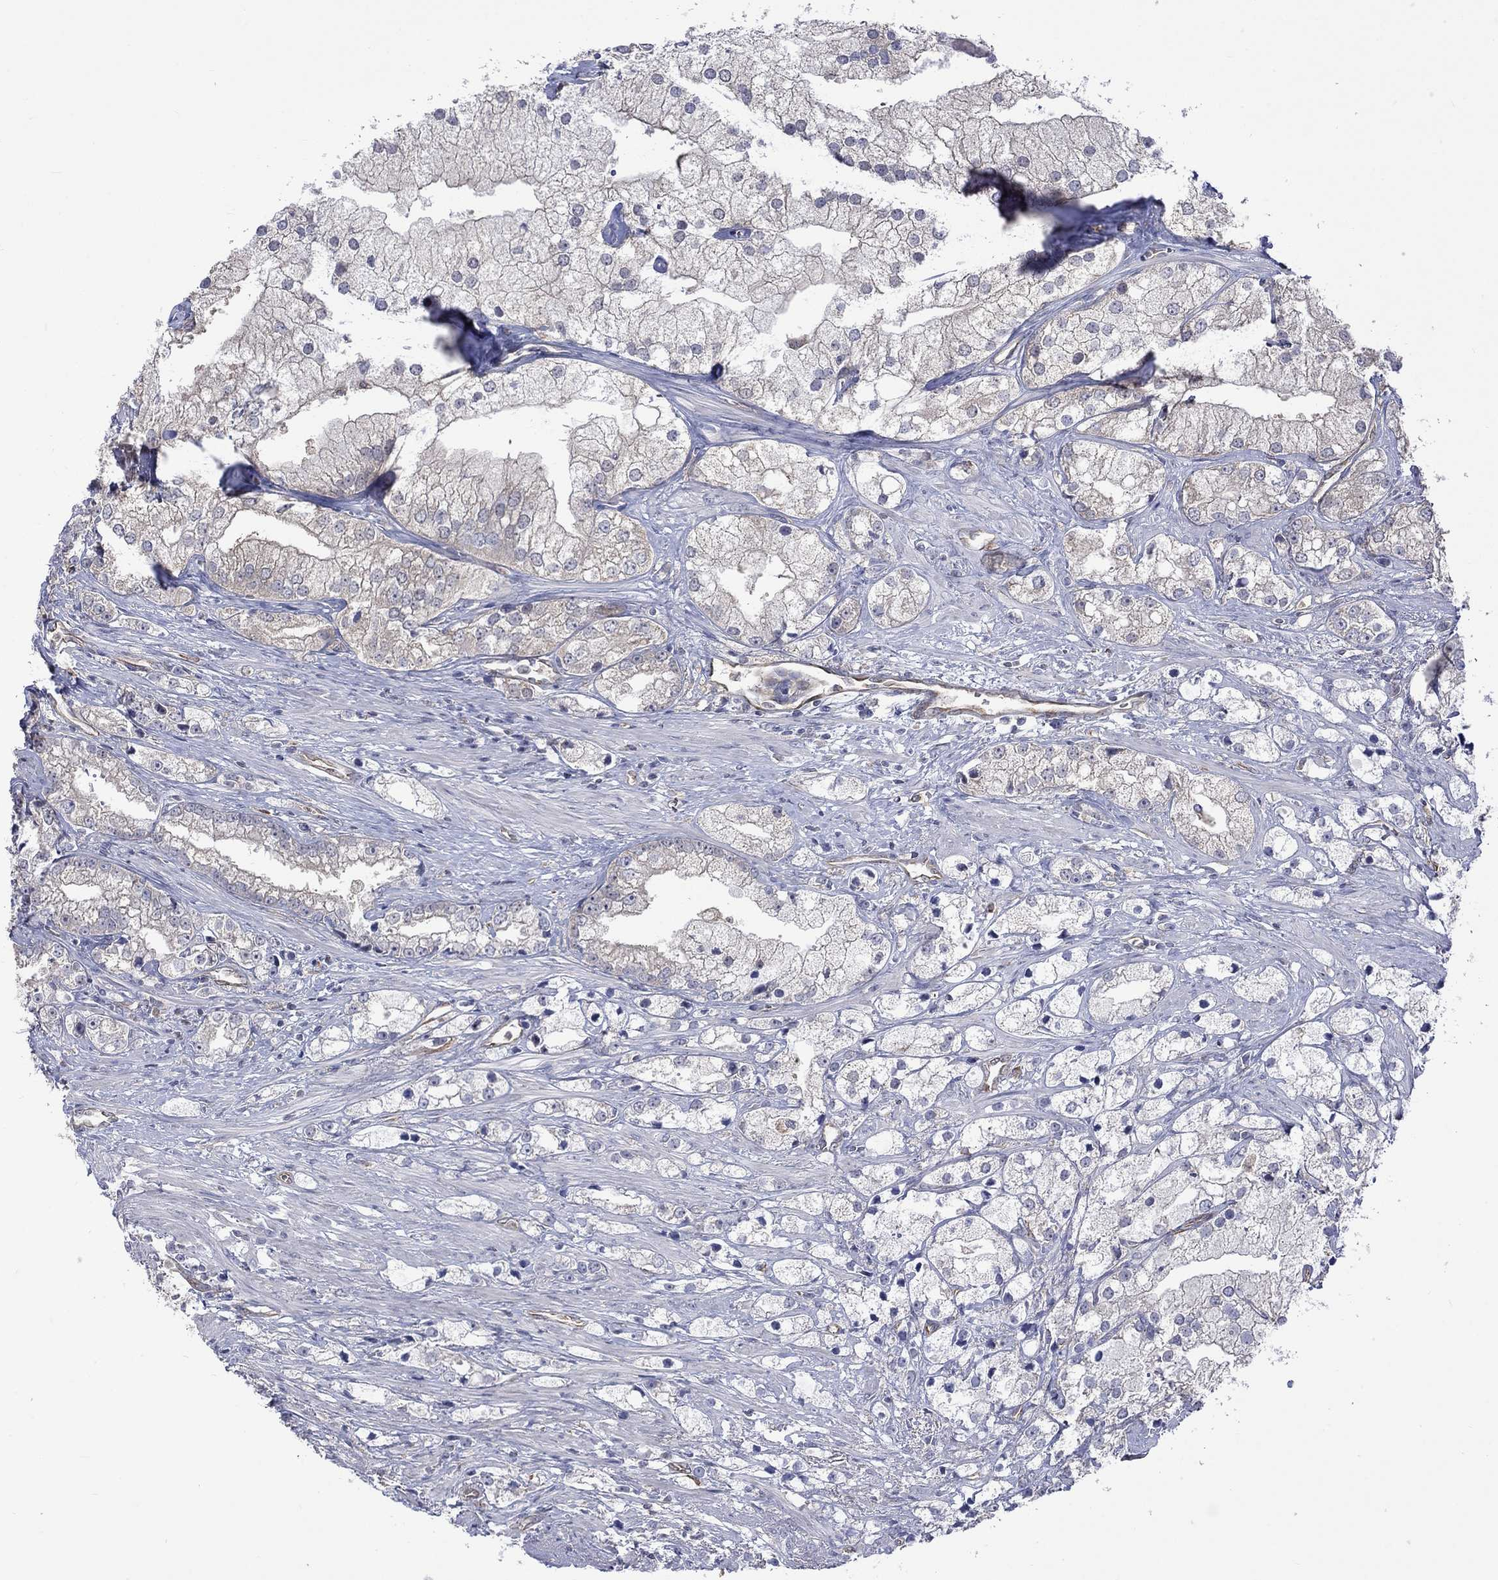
{"staining": {"intensity": "negative", "quantity": "none", "location": "none"}, "tissue": "prostate cancer", "cell_type": "Tumor cells", "image_type": "cancer", "snomed": [{"axis": "morphology", "description": "Adenocarcinoma, NOS"}, {"axis": "topography", "description": "Prostate and seminal vesicle, NOS"}, {"axis": "topography", "description": "Prostate"}], "caption": "Prostate adenocarcinoma was stained to show a protein in brown. There is no significant expression in tumor cells.", "gene": "CAMKK2", "patient": {"sex": "male", "age": 79}}